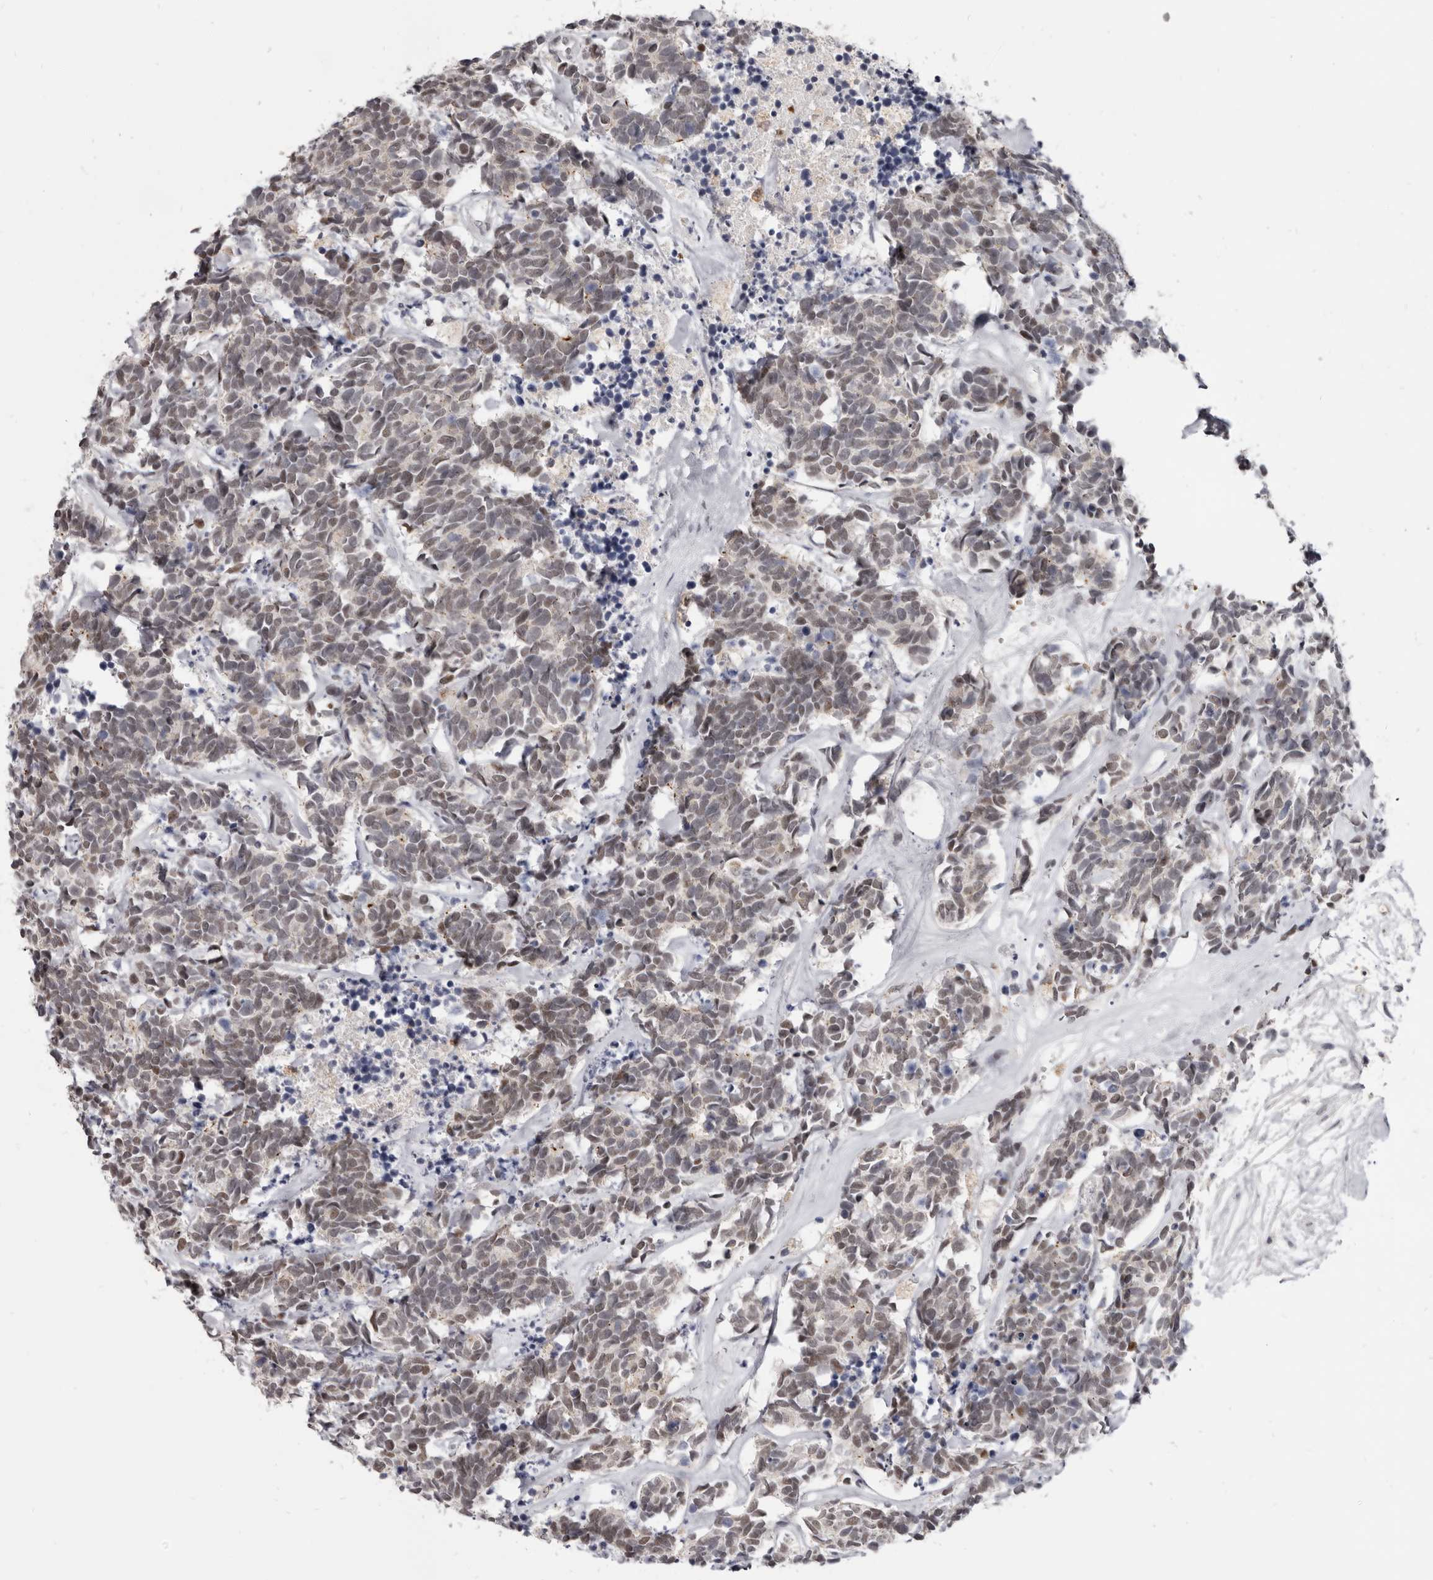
{"staining": {"intensity": "weak", "quantity": ">75%", "location": "nuclear"}, "tissue": "carcinoid", "cell_type": "Tumor cells", "image_type": "cancer", "snomed": [{"axis": "morphology", "description": "Carcinoma, NOS"}, {"axis": "morphology", "description": "Carcinoid, malignant, NOS"}, {"axis": "topography", "description": "Urinary bladder"}], "caption": "A high-resolution photomicrograph shows immunohistochemistry staining of carcinoid (malignant), which reveals weak nuclear staining in about >75% of tumor cells. Nuclei are stained in blue.", "gene": "CGN", "patient": {"sex": "male", "age": 57}}